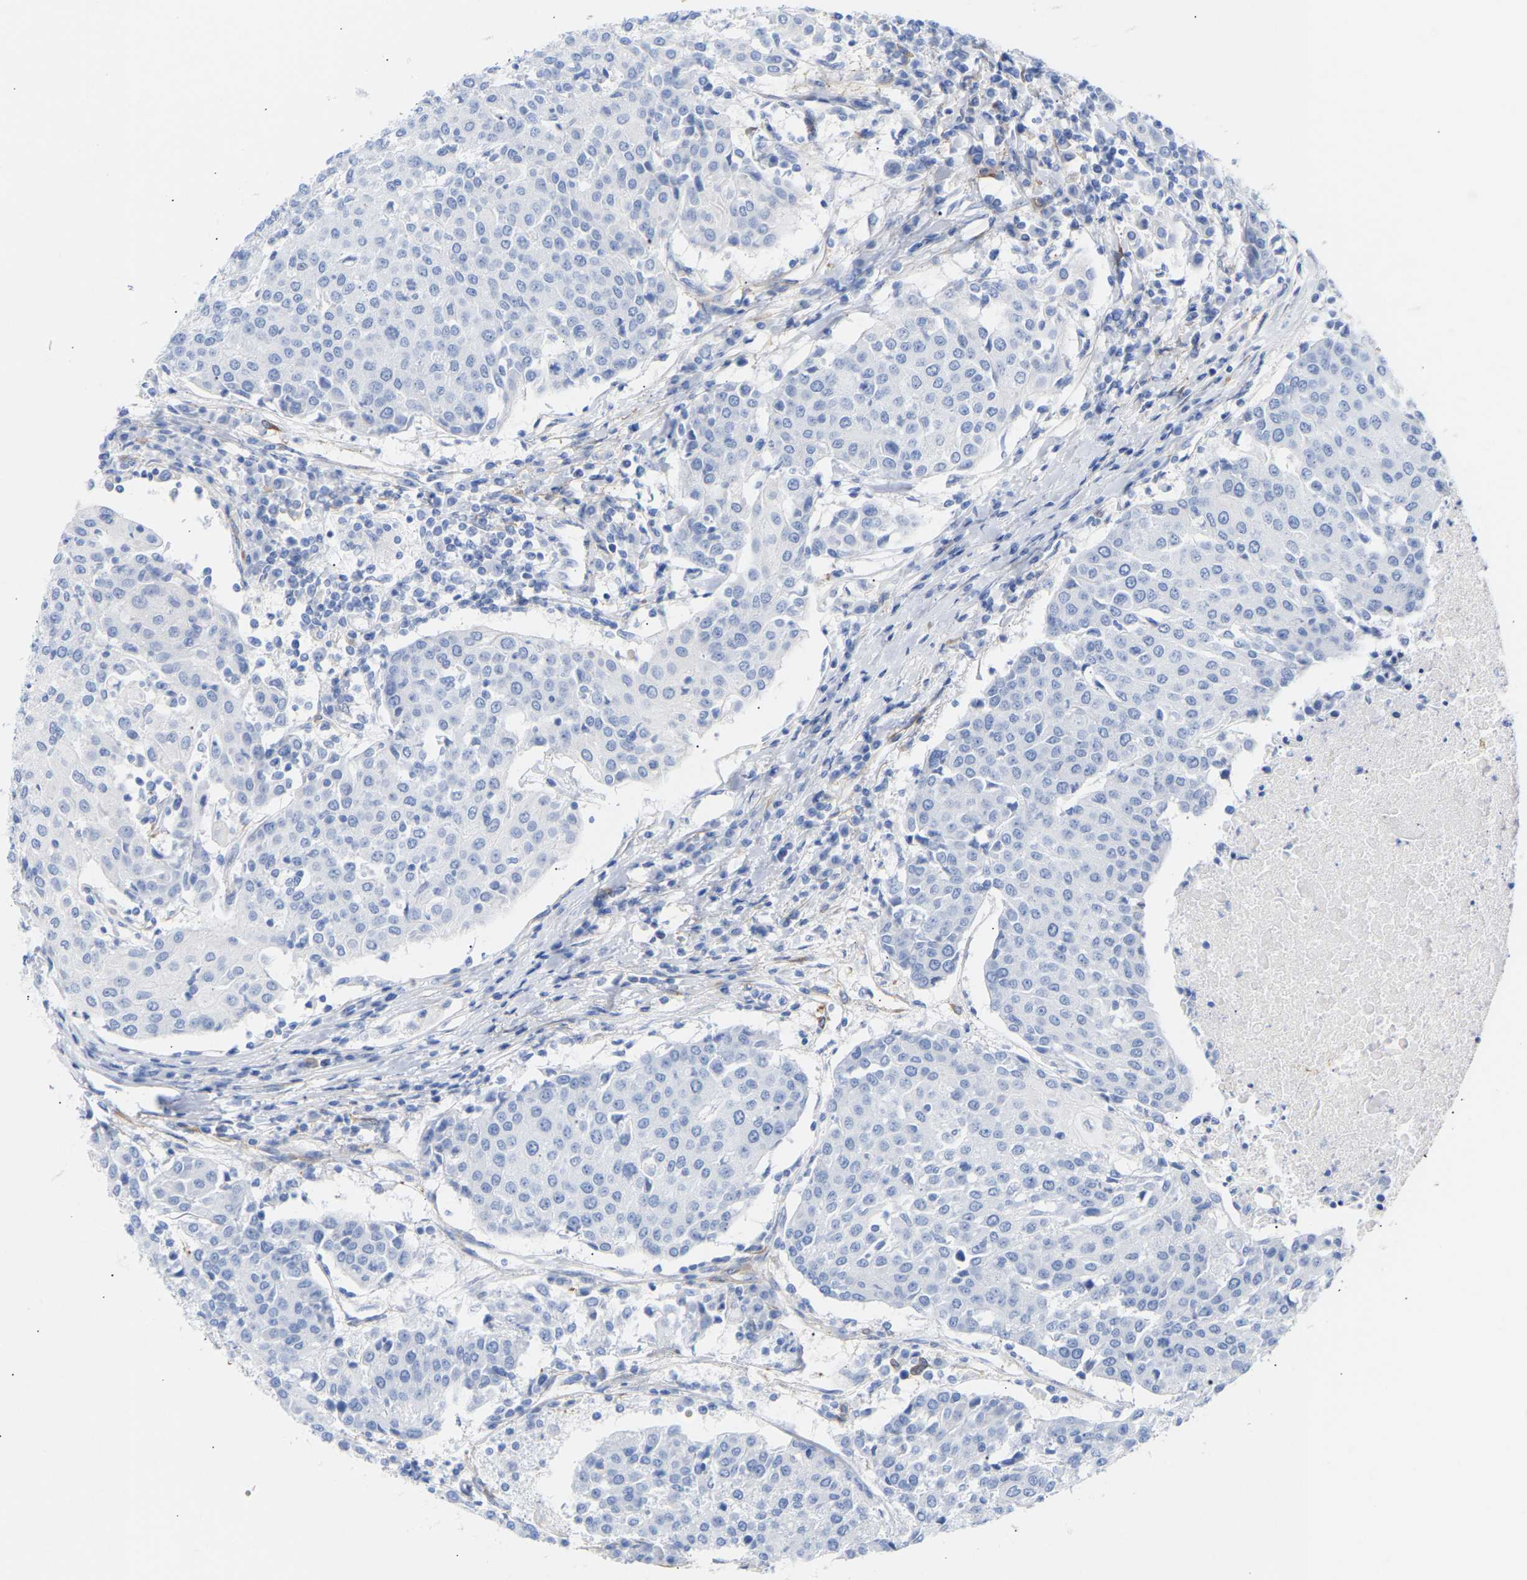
{"staining": {"intensity": "negative", "quantity": "none", "location": "none"}, "tissue": "urothelial cancer", "cell_type": "Tumor cells", "image_type": "cancer", "snomed": [{"axis": "morphology", "description": "Urothelial carcinoma, High grade"}, {"axis": "topography", "description": "Urinary bladder"}], "caption": "This is an IHC histopathology image of urothelial cancer. There is no positivity in tumor cells.", "gene": "AMPH", "patient": {"sex": "female", "age": 85}}